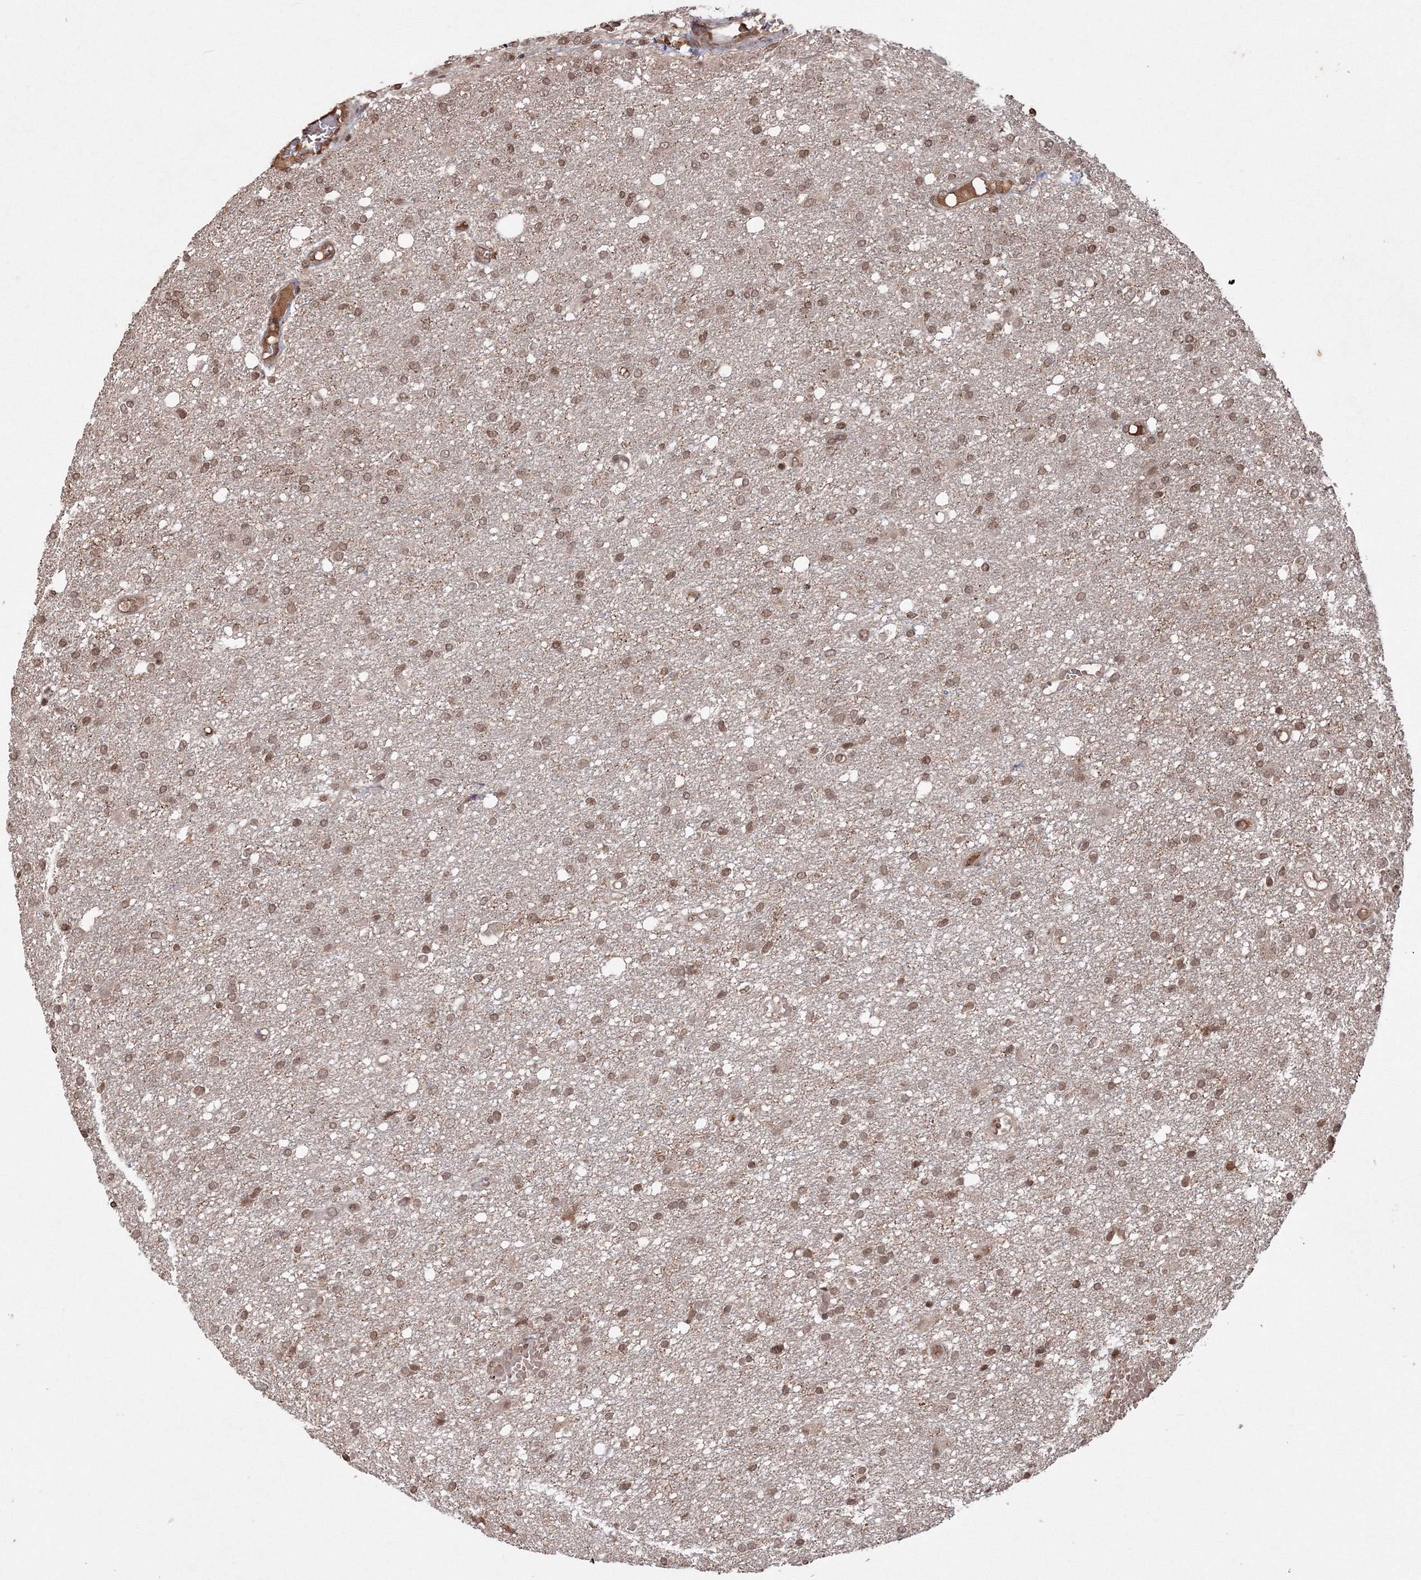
{"staining": {"intensity": "moderate", "quantity": ">75%", "location": "nuclear"}, "tissue": "glioma", "cell_type": "Tumor cells", "image_type": "cancer", "snomed": [{"axis": "morphology", "description": "Glioma, malignant, High grade"}, {"axis": "topography", "description": "Brain"}], "caption": "High-grade glioma (malignant) stained with a protein marker shows moderate staining in tumor cells.", "gene": "PEX13", "patient": {"sex": "female", "age": 59}}